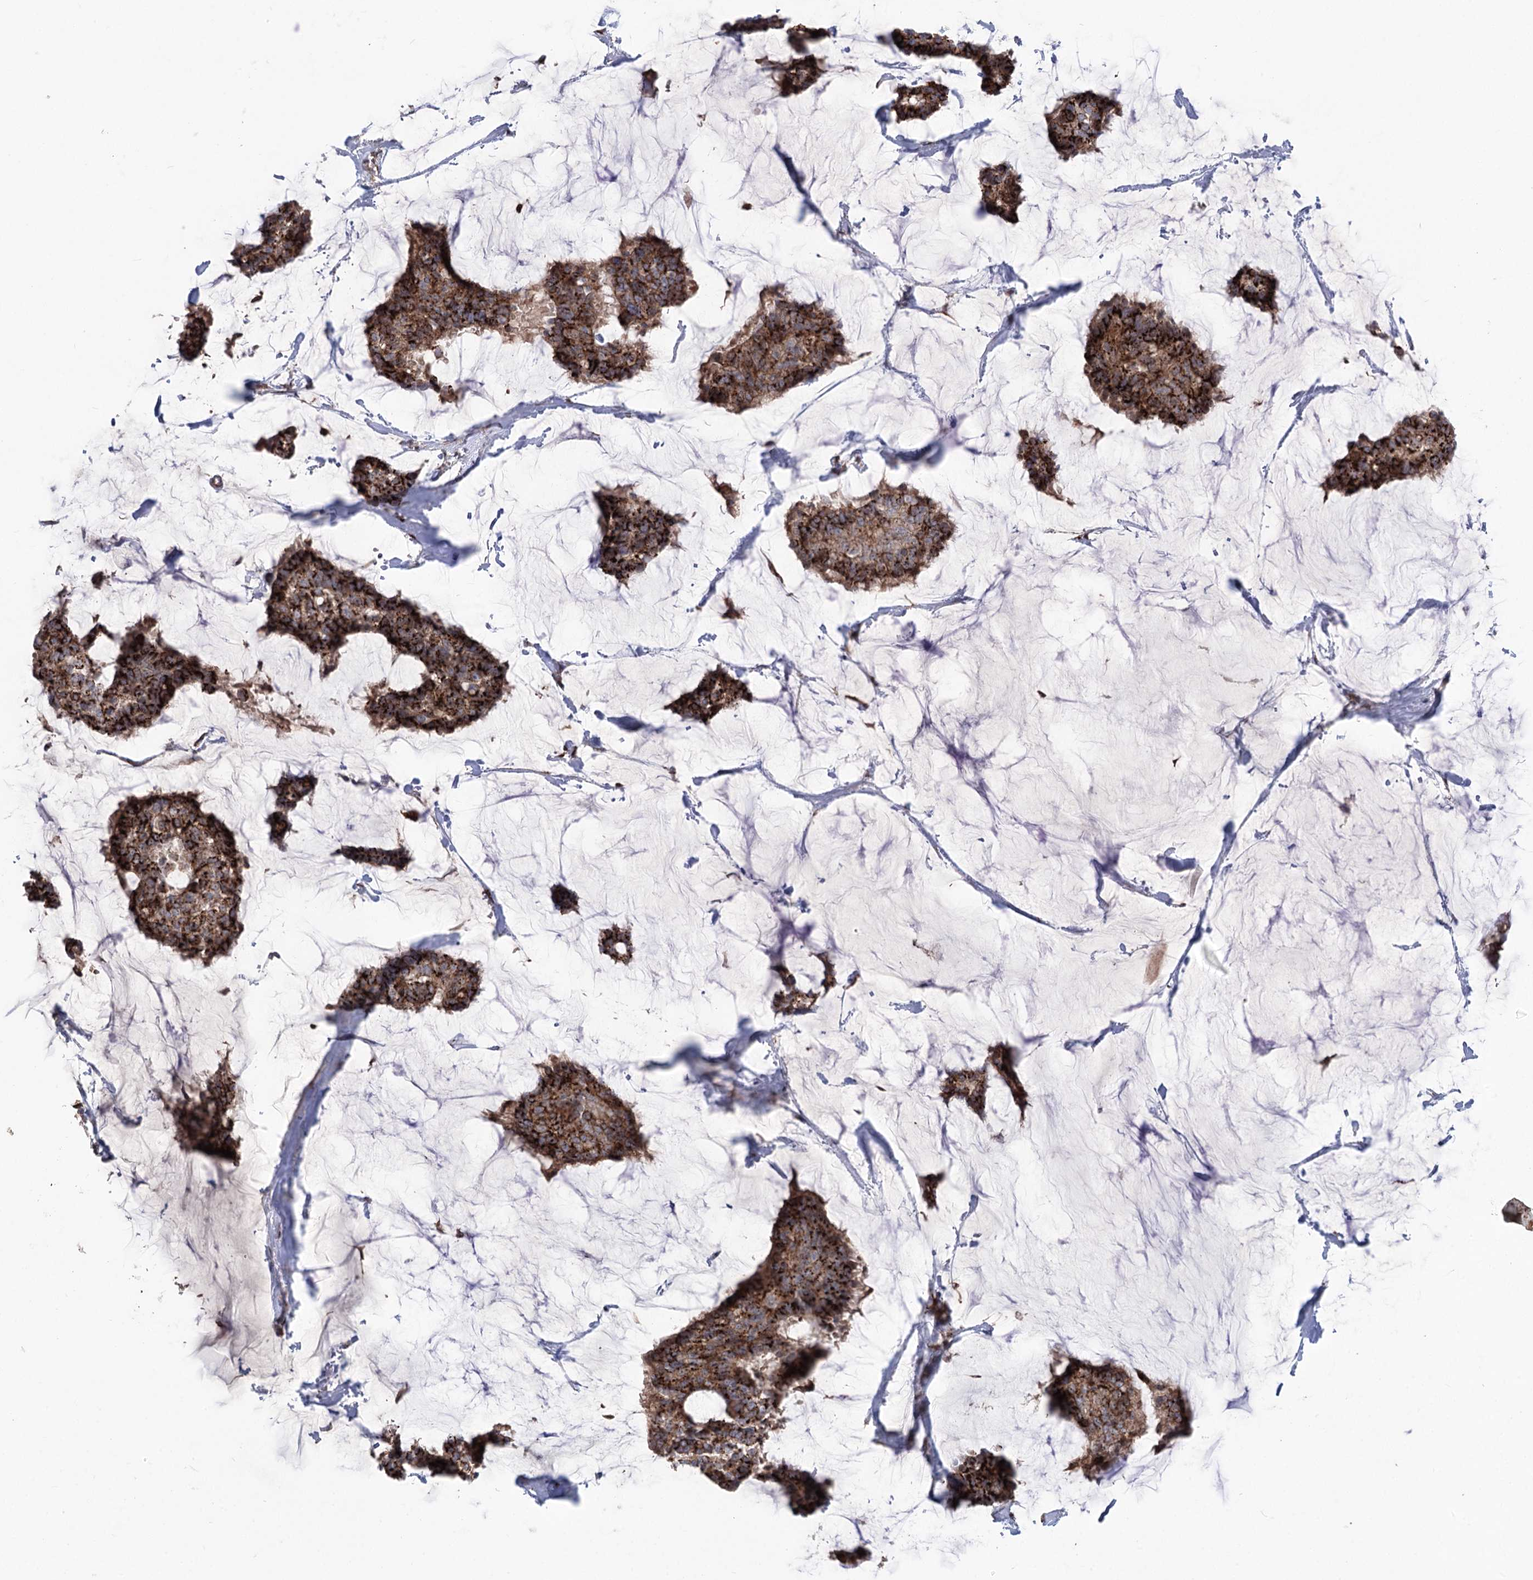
{"staining": {"intensity": "strong", "quantity": ">75%", "location": "cytoplasmic/membranous"}, "tissue": "breast cancer", "cell_type": "Tumor cells", "image_type": "cancer", "snomed": [{"axis": "morphology", "description": "Duct carcinoma"}, {"axis": "topography", "description": "Breast"}], "caption": "Strong cytoplasmic/membranous positivity is seen in about >75% of tumor cells in infiltrating ductal carcinoma (breast).", "gene": "ARHGAP20", "patient": {"sex": "female", "age": 93}}